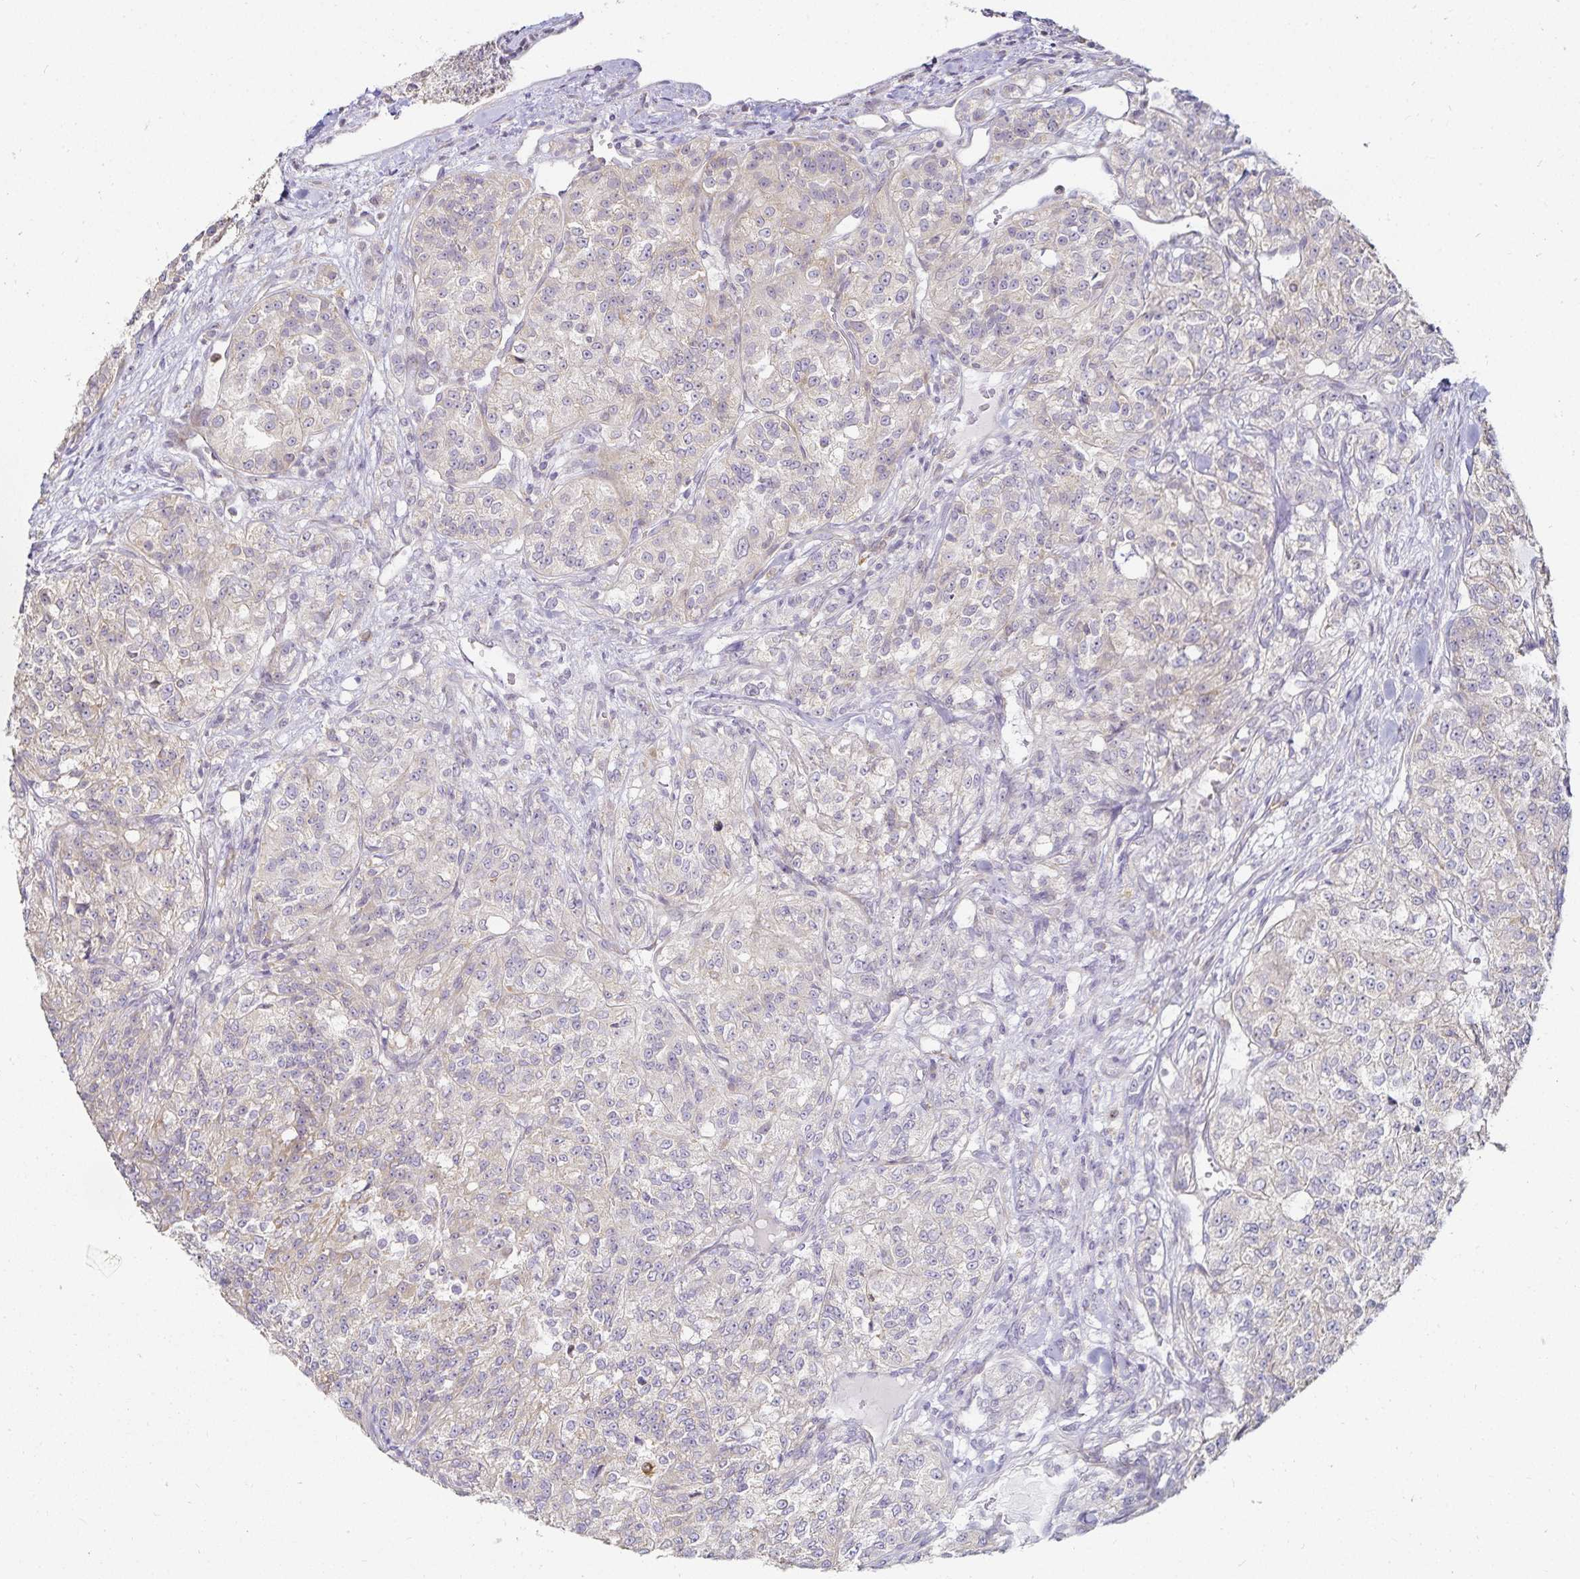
{"staining": {"intensity": "weak", "quantity": "<25%", "location": "cytoplasmic/membranous"}, "tissue": "renal cancer", "cell_type": "Tumor cells", "image_type": "cancer", "snomed": [{"axis": "morphology", "description": "Adenocarcinoma, NOS"}, {"axis": "topography", "description": "Kidney"}], "caption": "High magnification brightfield microscopy of renal cancer (adenocarcinoma) stained with DAB (3,3'-diaminobenzidine) (brown) and counterstained with hematoxylin (blue): tumor cells show no significant expression.", "gene": "GP2", "patient": {"sex": "female", "age": 63}}